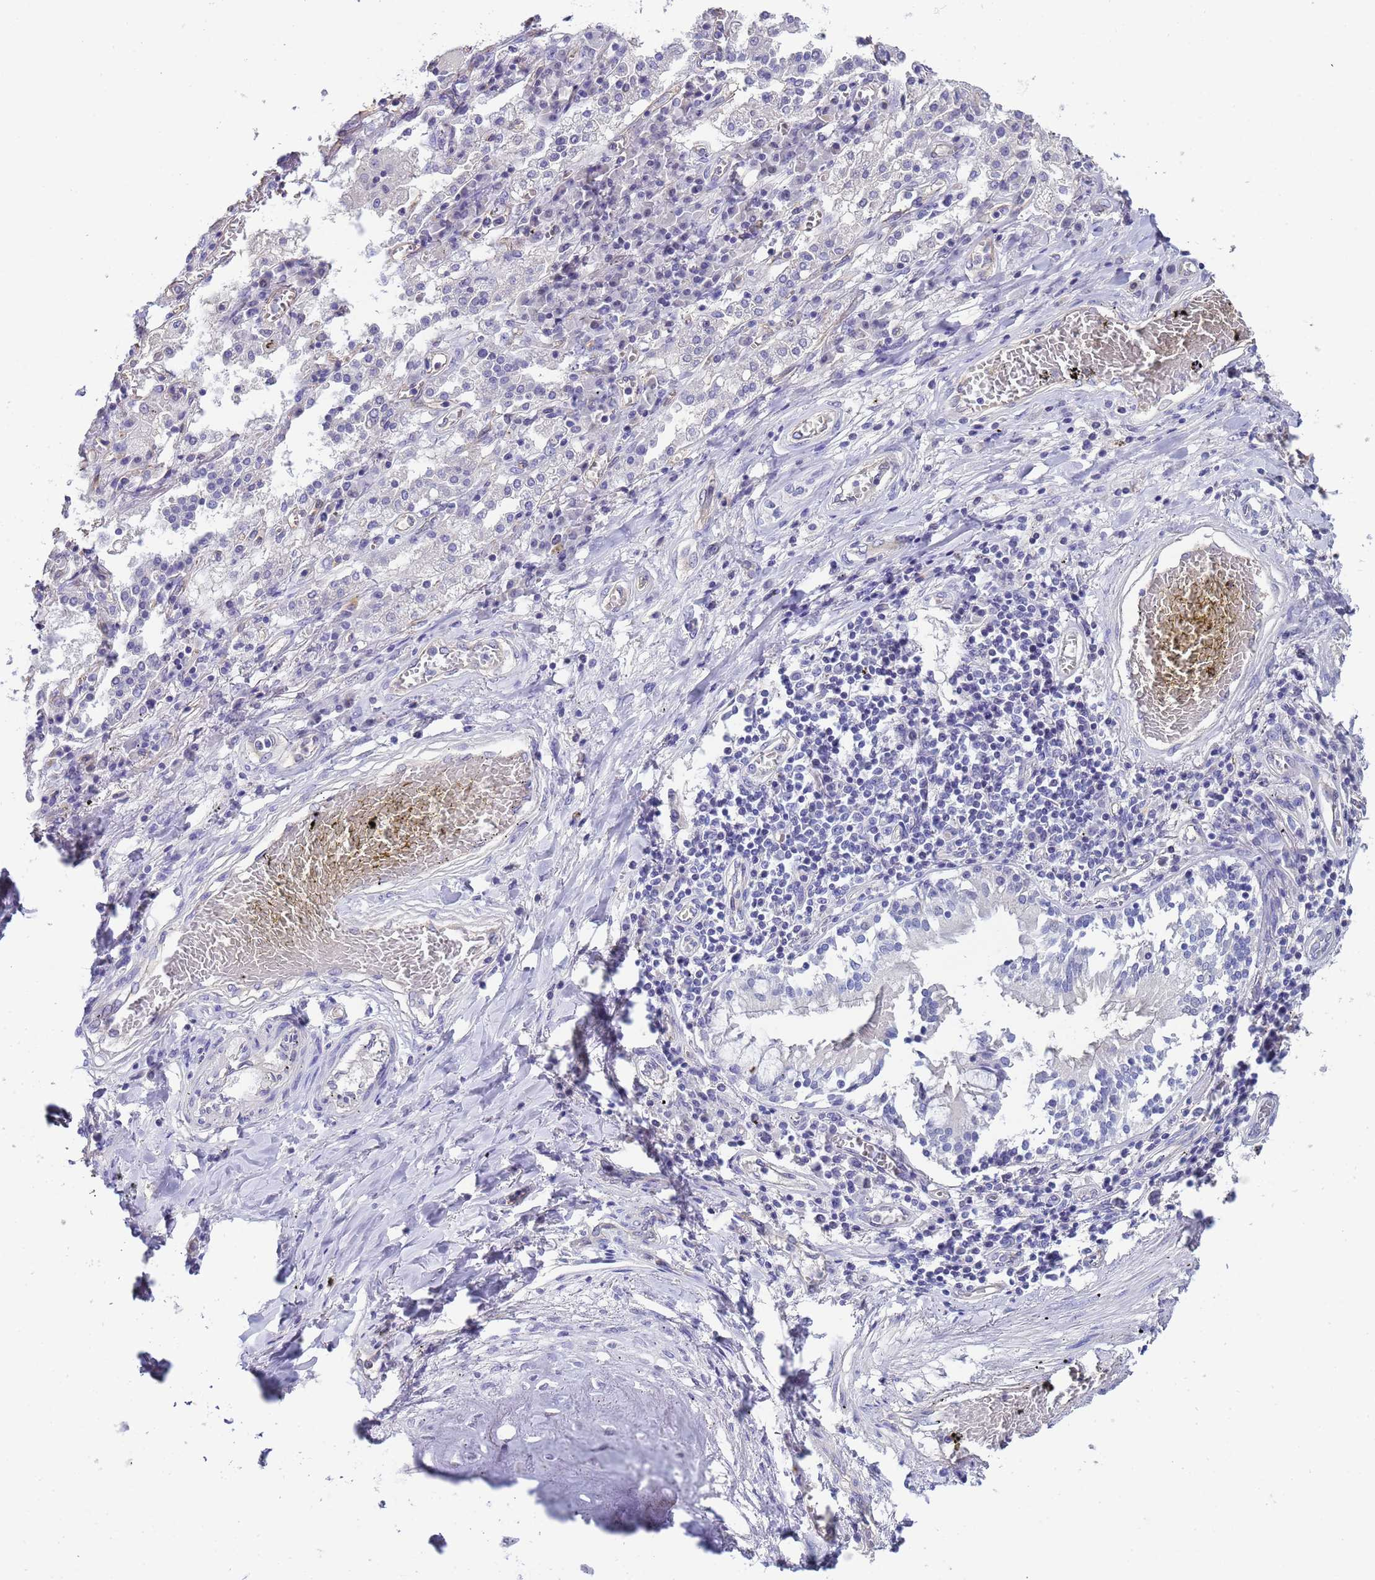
{"staining": {"intensity": "negative", "quantity": "none", "location": "none"}, "tissue": "lung cancer", "cell_type": "Tumor cells", "image_type": "cancer", "snomed": [{"axis": "morphology", "description": "Squamous cell carcinoma, NOS"}, {"axis": "topography", "description": "Lung"}], "caption": "This is a image of immunohistochemistry staining of lung cancer, which shows no expression in tumor cells. Brightfield microscopy of IHC stained with DAB (3,3'-diaminobenzidine) (brown) and hematoxylin (blue), captured at high magnification.", "gene": "CTRC", "patient": {"sex": "male", "age": 65}}